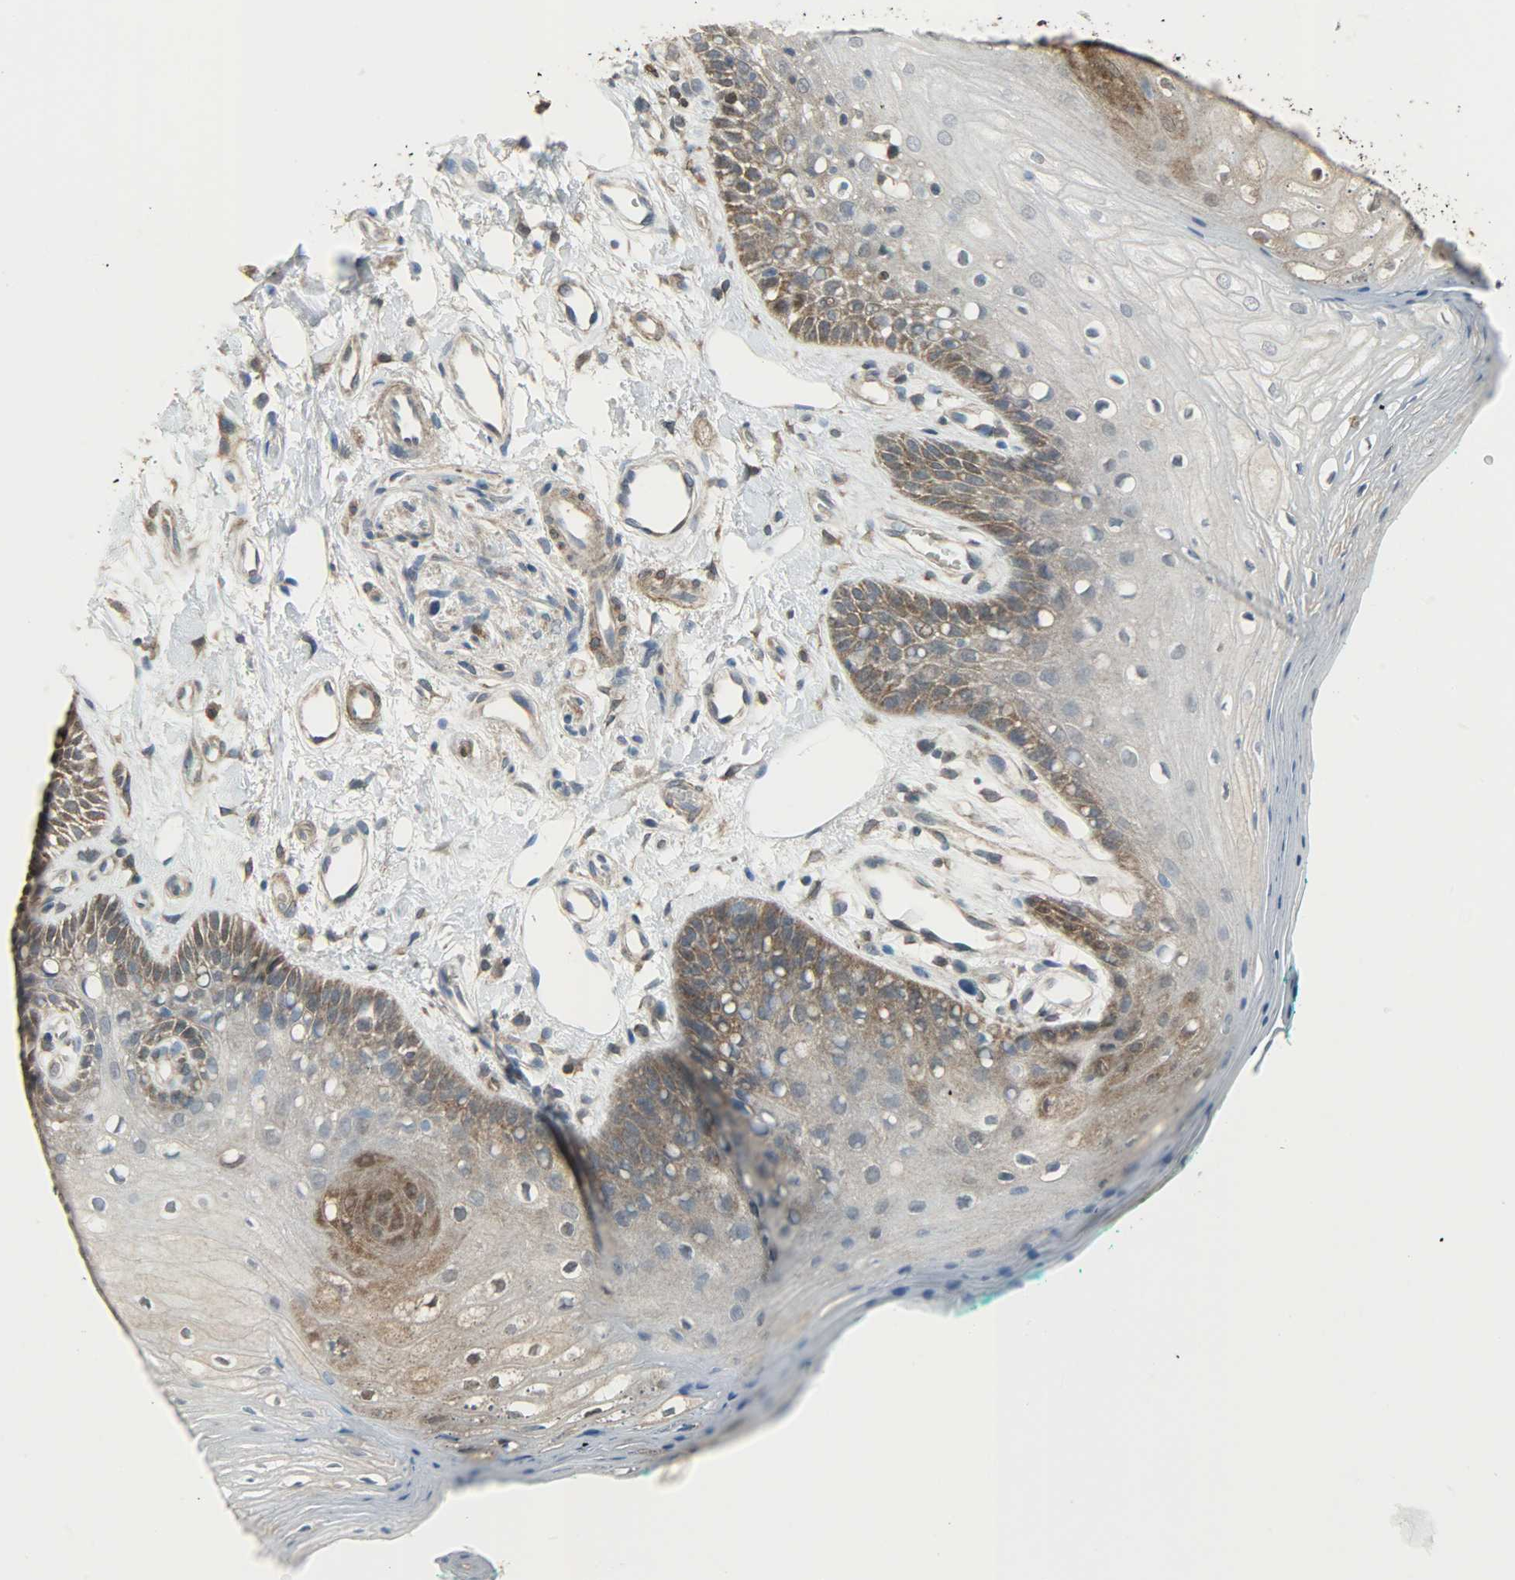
{"staining": {"intensity": "moderate", "quantity": "25%-75%", "location": "cytoplasmic/membranous"}, "tissue": "oral mucosa", "cell_type": "Squamous epithelial cells", "image_type": "normal", "snomed": [{"axis": "morphology", "description": "Normal tissue, NOS"}, {"axis": "morphology", "description": "Squamous cell carcinoma, NOS"}, {"axis": "topography", "description": "Skeletal muscle"}, {"axis": "topography", "description": "Oral tissue"}, {"axis": "topography", "description": "Head-Neck"}], "caption": "Human oral mucosa stained with a protein marker exhibits moderate staining in squamous epithelial cells.", "gene": "LDHB", "patient": {"sex": "female", "age": 84}}